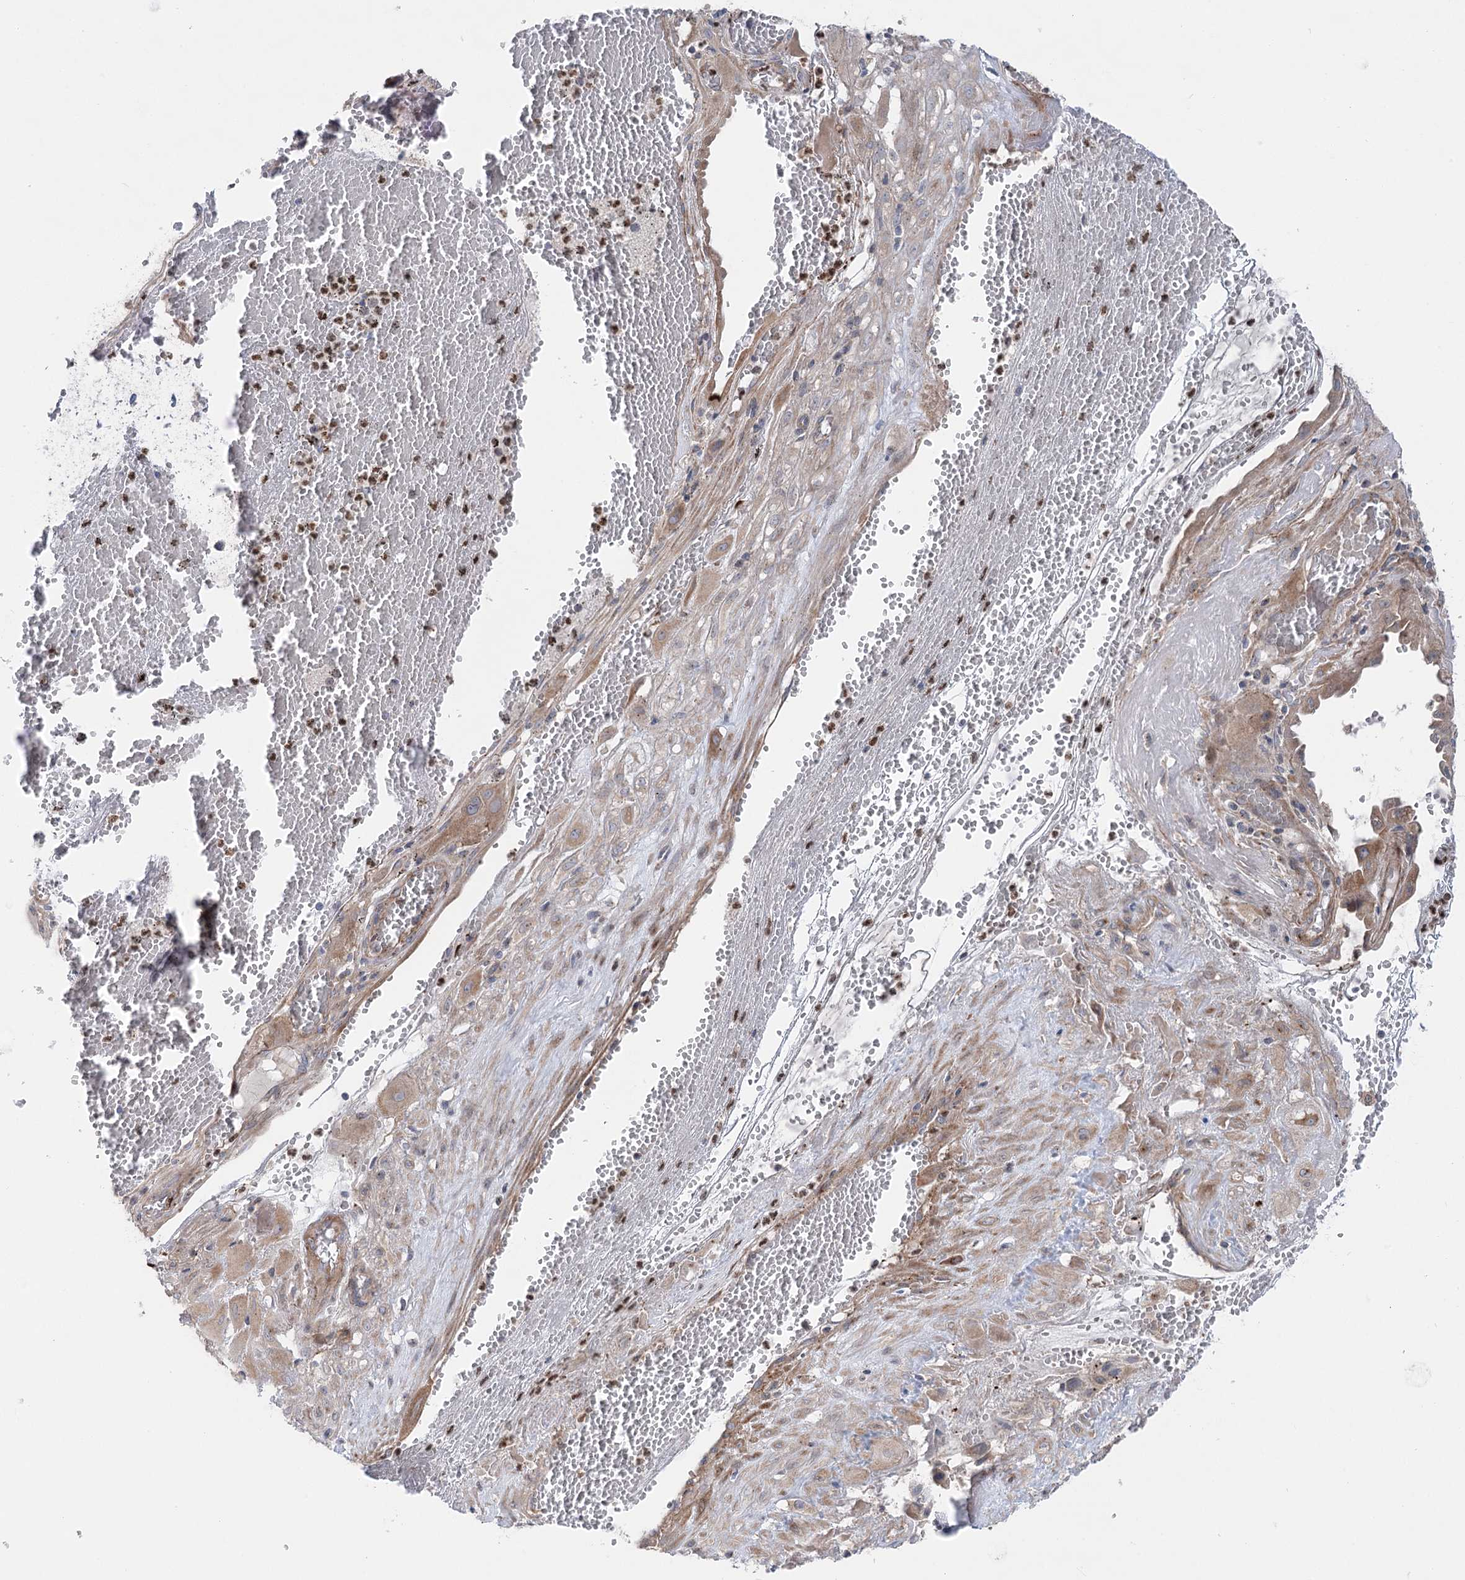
{"staining": {"intensity": "weak", "quantity": ">75%", "location": "cytoplasmic/membranous"}, "tissue": "cervical cancer", "cell_type": "Tumor cells", "image_type": "cancer", "snomed": [{"axis": "morphology", "description": "Squamous cell carcinoma, NOS"}, {"axis": "topography", "description": "Cervix"}], "caption": "Human cervical cancer stained with a protein marker reveals weak staining in tumor cells.", "gene": "SCN11A", "patient": {"sex": "female", "age": 34}}